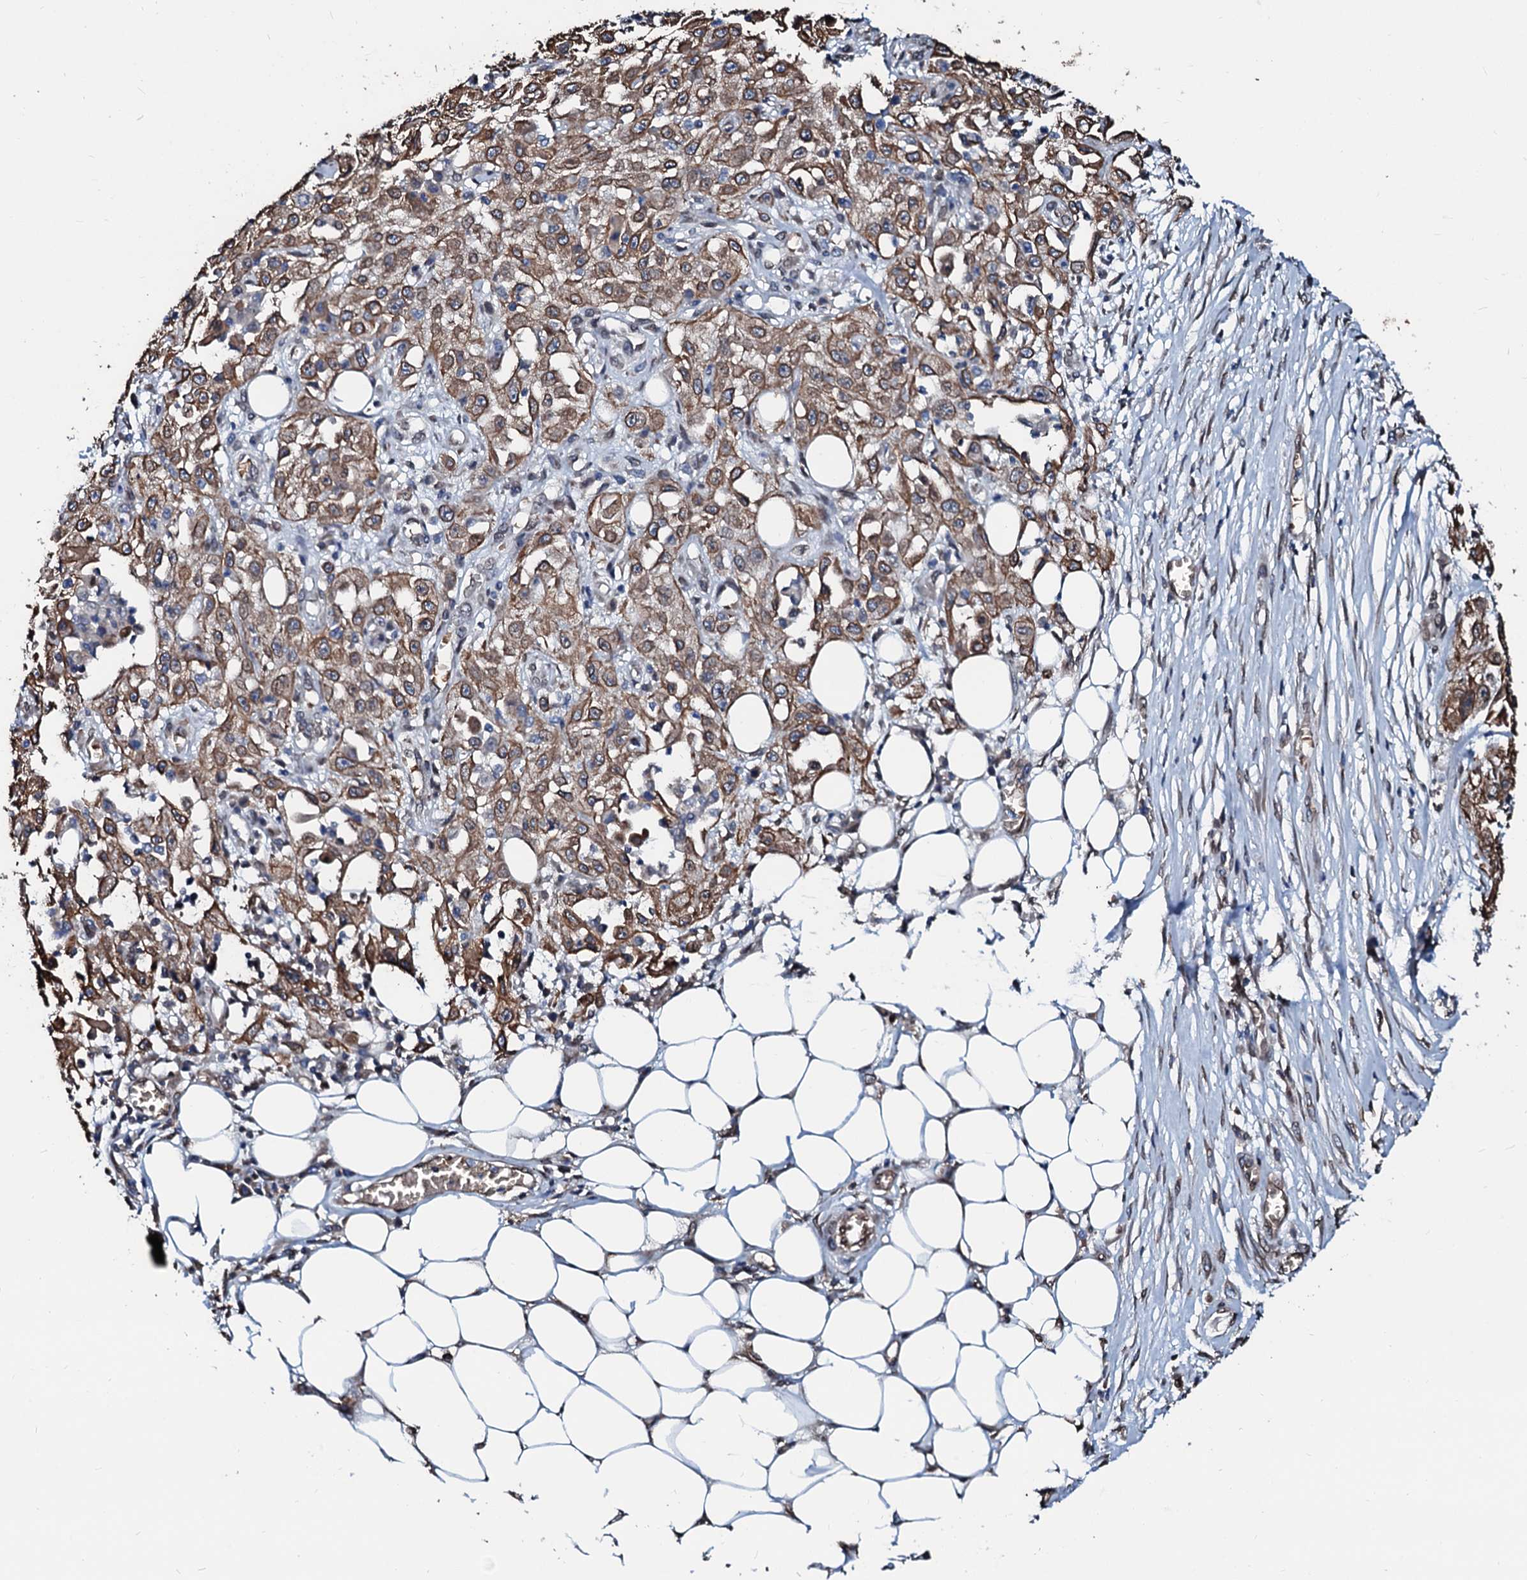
{"staining": {"intensity": "moderate", "quantity": ">75%", "location": "cytoplasmic/membranous"}, "tissue": "skin cancer", "cell_type": "Tumor cells", "image_type": "cancer", "snomed": [{"axis": "morphology", "description": "Squamous cell carcinoma, NOS"}, {"axis": "morphology", "description": "Squamous cell carcinoma, metastatic, NOS"}, {"axis": "topography", "description": "Skin"}, {"axis": "topography", "description": "Lymph node"}], "caption": "Immunohistochemistry image of human skin cancer stained for a protein (brown), which demonstrates medium levels of moderate cytoplasmic/membranous expression in about >75% of tumor cells.", "gene": "NRP2", "patient": {"sex": "male", "age": 75}}